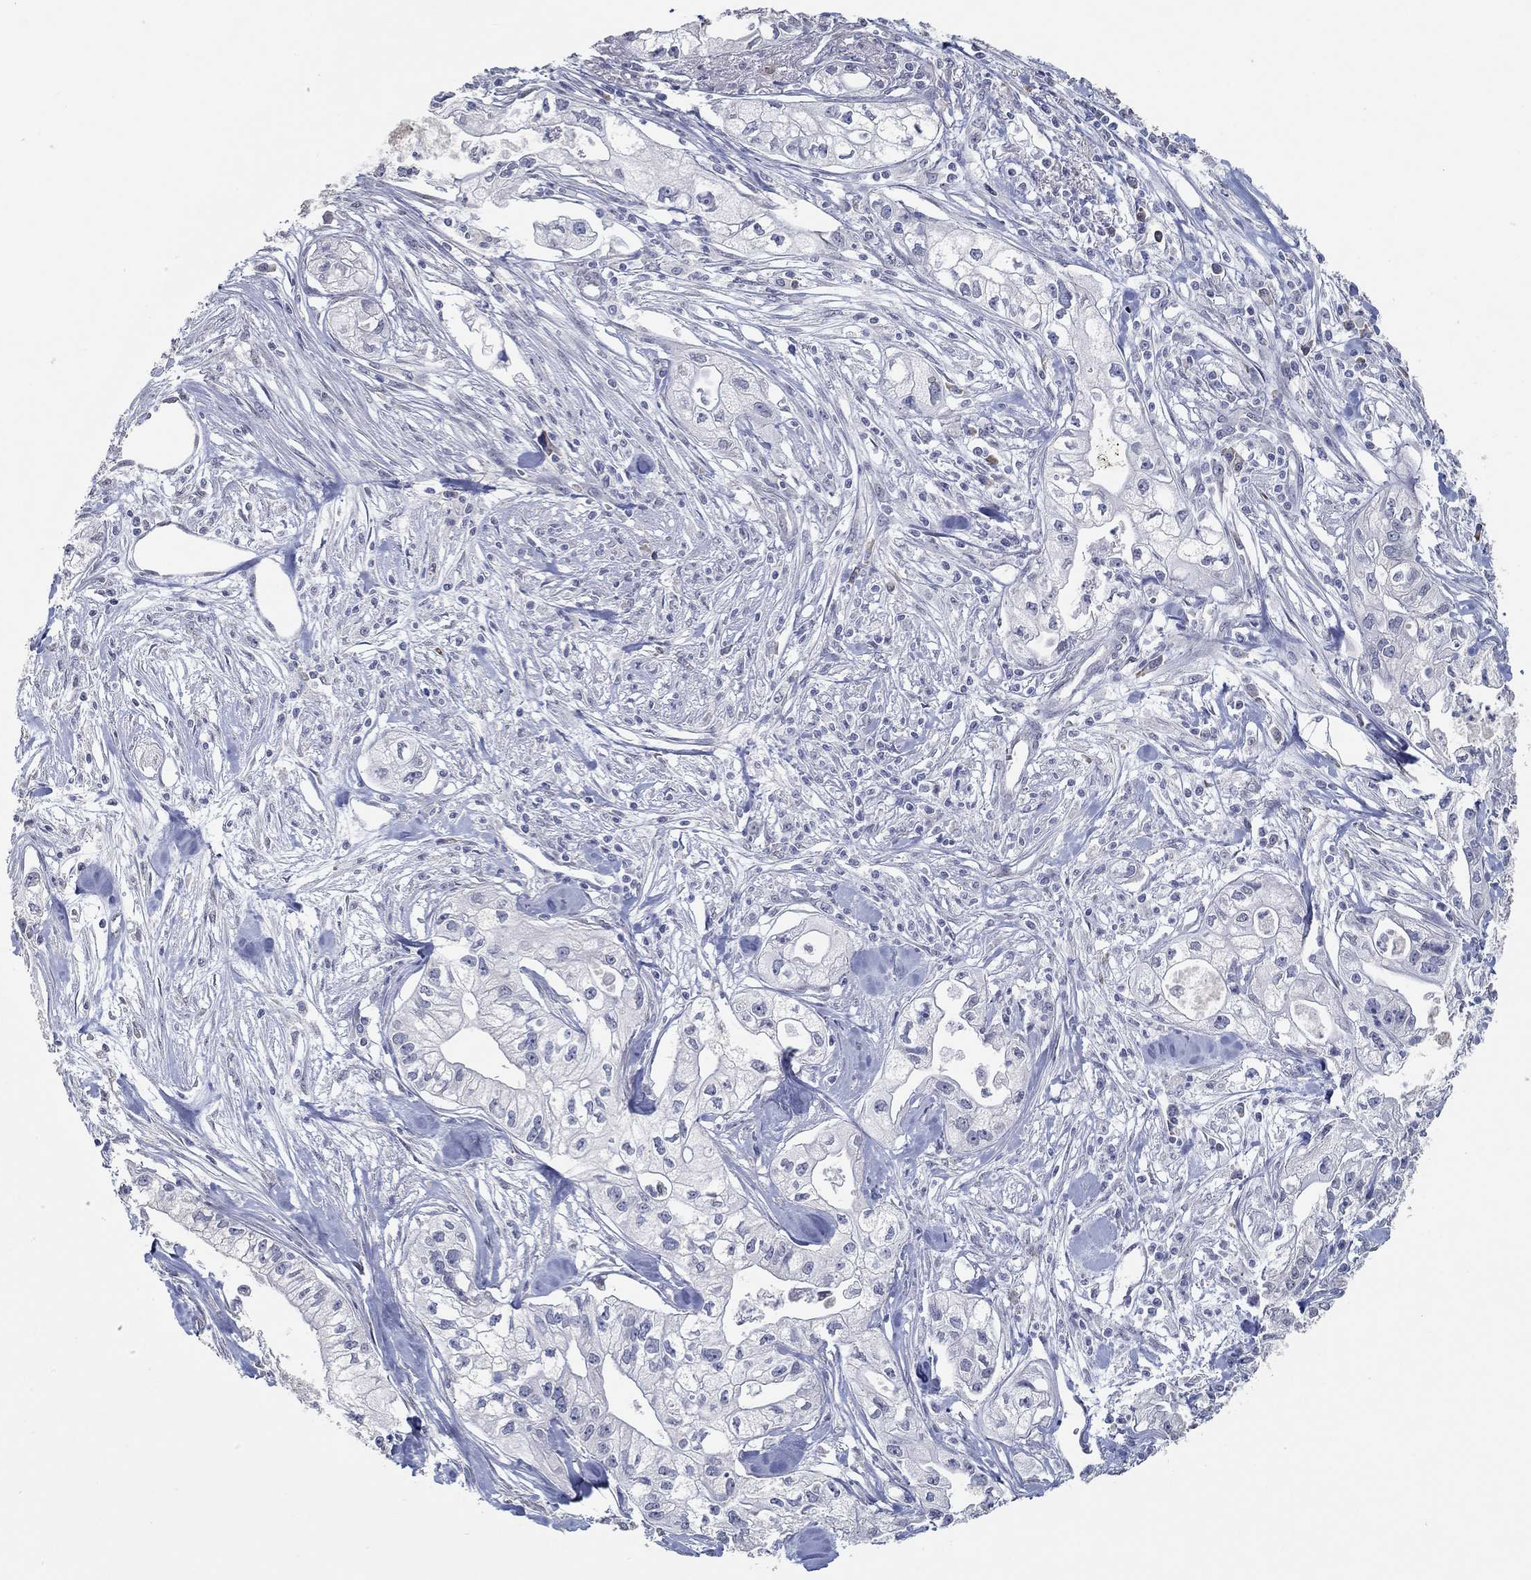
{"staining": {"intensity": "negative", "quantity": "none", "location": "none"}, "tissue": "pancreatic cancer", "cell_type": "Tumor cells", "image_type": "cancer", "snomed": [{"axis": "morphology", "description": "Adenocarcinoma, NOS"}, {"axis": "topography", "description": "Pancreas"}], "caption": "The immunohistochemistry (IHC) image has no significant staining in tumor cells of pancreatic adenocarcinoma tissue.", "gene": "NUP155", "patient": {"sex": "male", "age": 70}}